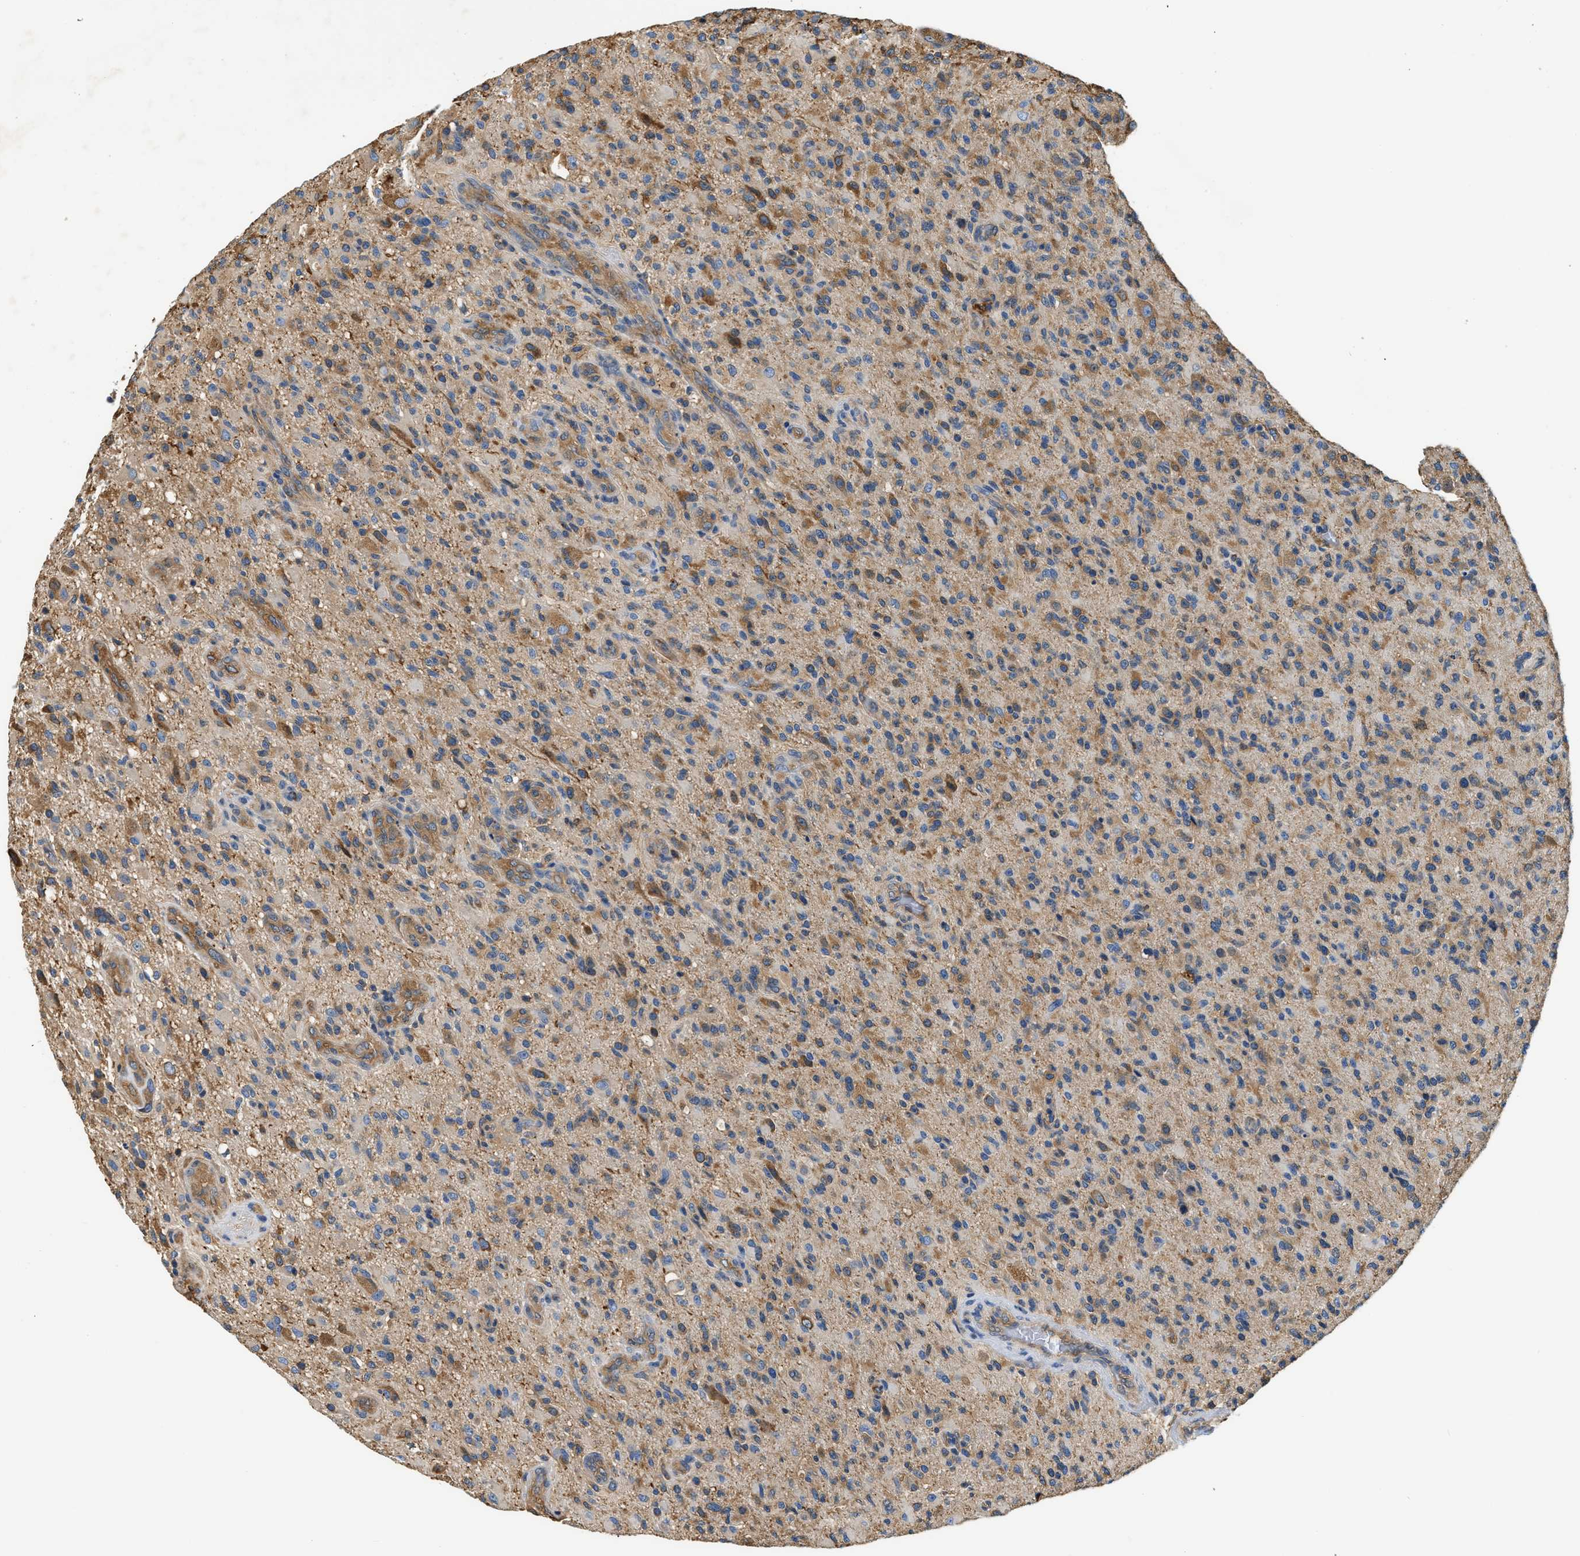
{"staining": {"intensity": "moderate", "quantity": ">75%", "location": "cytoplasmic/membranous"}, "tissue": "glioma", "cell_type": "Tumor cells", "image_type": "cancer", "snomed": [{"axis": "morphology", "description": "Glioma, malignant, High grade"}, {"axis": "topography", "description": "Brain"}], "caption": "Immunohistochemistry (IHC) of malignant glioma (high-grade) exhibits medium levels of moderate cytoplasmic/membranous expression in about >75% of tumor cells. (IHC, brightfield microscopy, high magnification).", "gene": "PPP2R1B", "patient": {"sex": "male", "age": 71}}